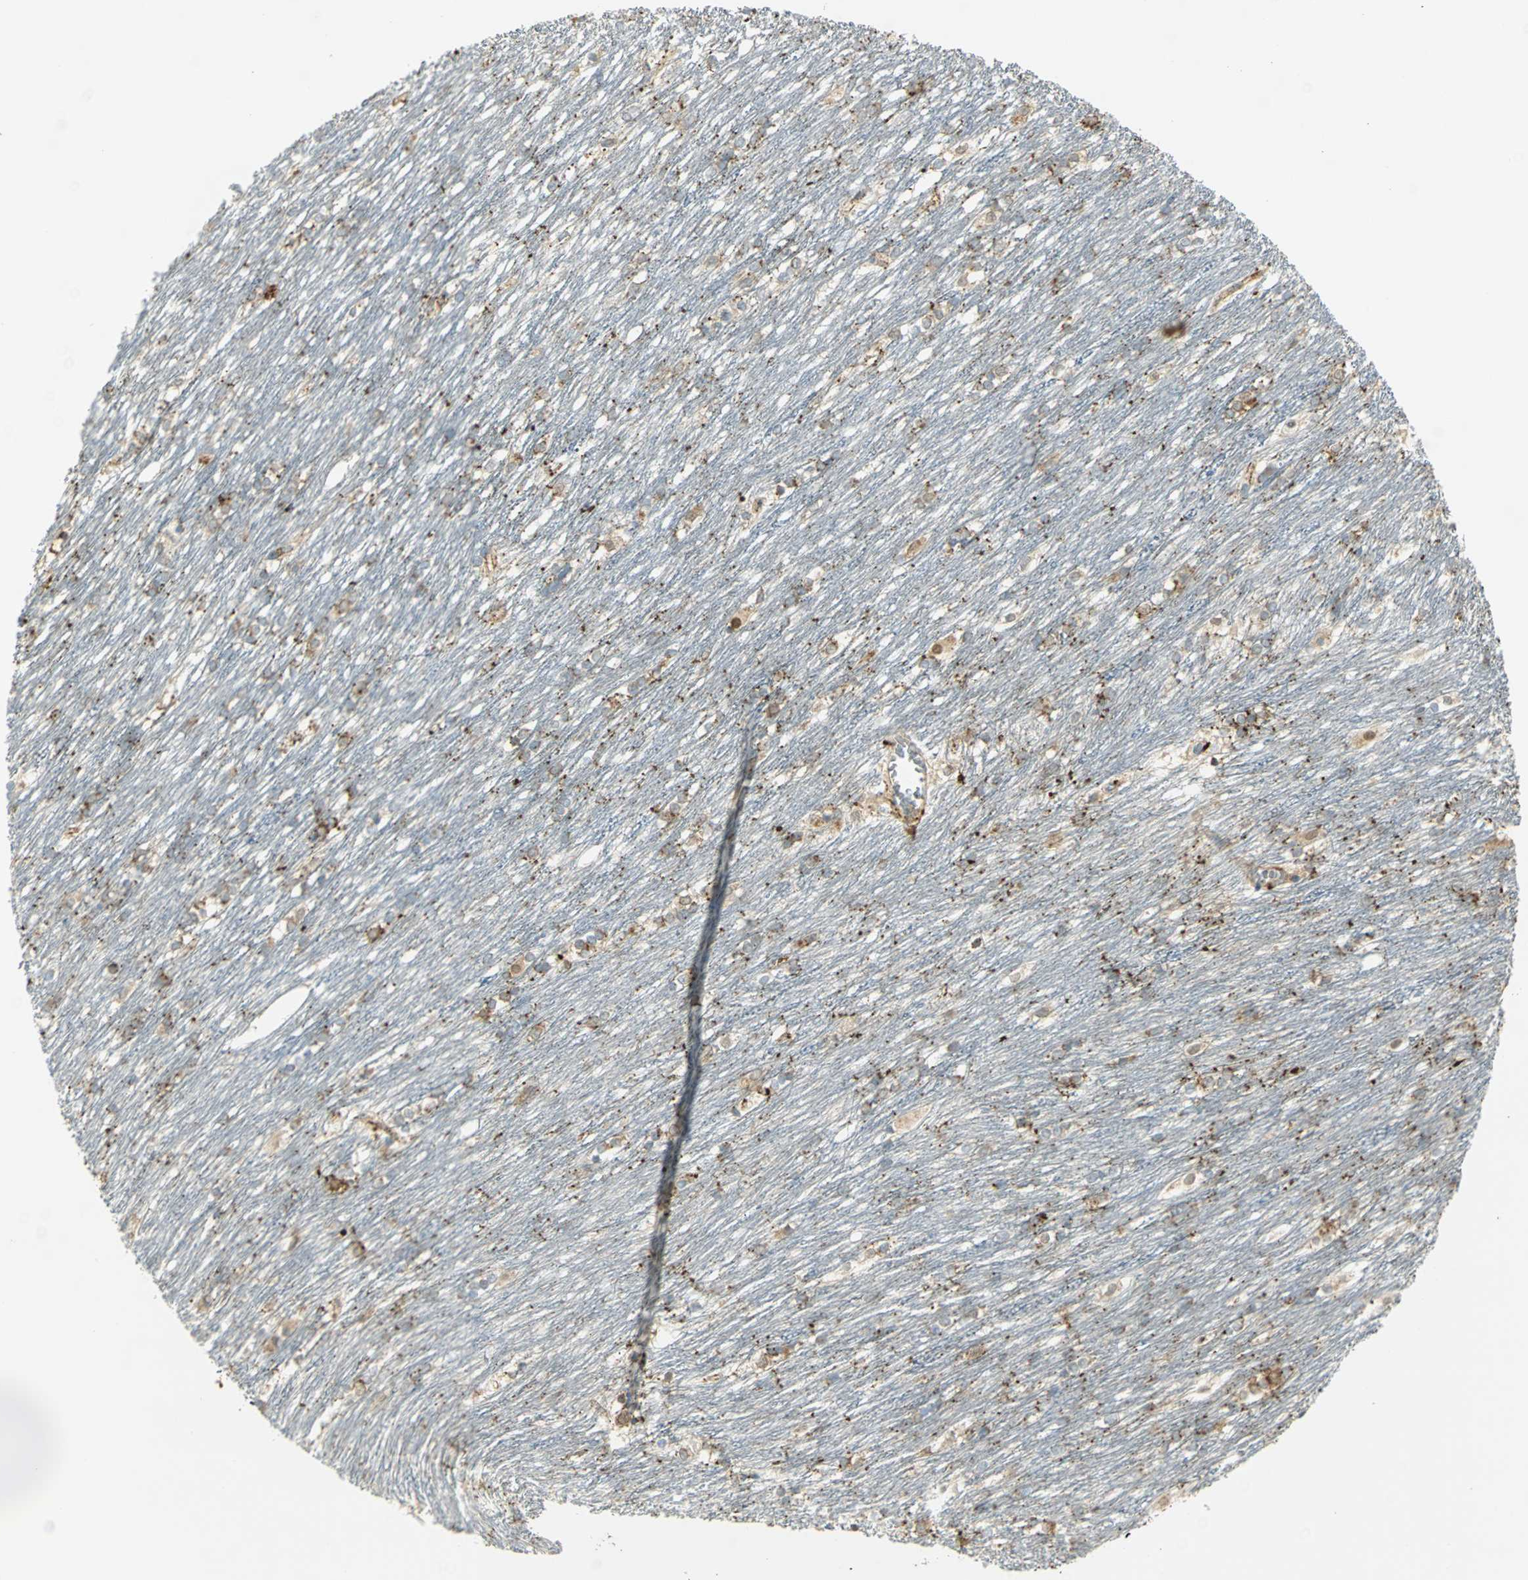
{"staining": {"intensity": "moderate", "quantity": ">75%", "location": "cytoplasmic/membranous"}, "tissue": "caudate", "cell_type": "Glial cells", "image_type": "normal", "snomed": [{"axis": "morphology", "description": "Normal tissue, NOS"}, {"axis": "topography", "description": "Lateral ventricle wall"}], "caption": "Protein expression analysis of normal caudate exhibits moderate cytoplasmic/membranous expression in about >75% of glial cells. Immunohistochemistry stains the protein in brown and the nuclei are stained blue.", "gene": "ARSA", "patient": {"sex": "female", "age": 19}}